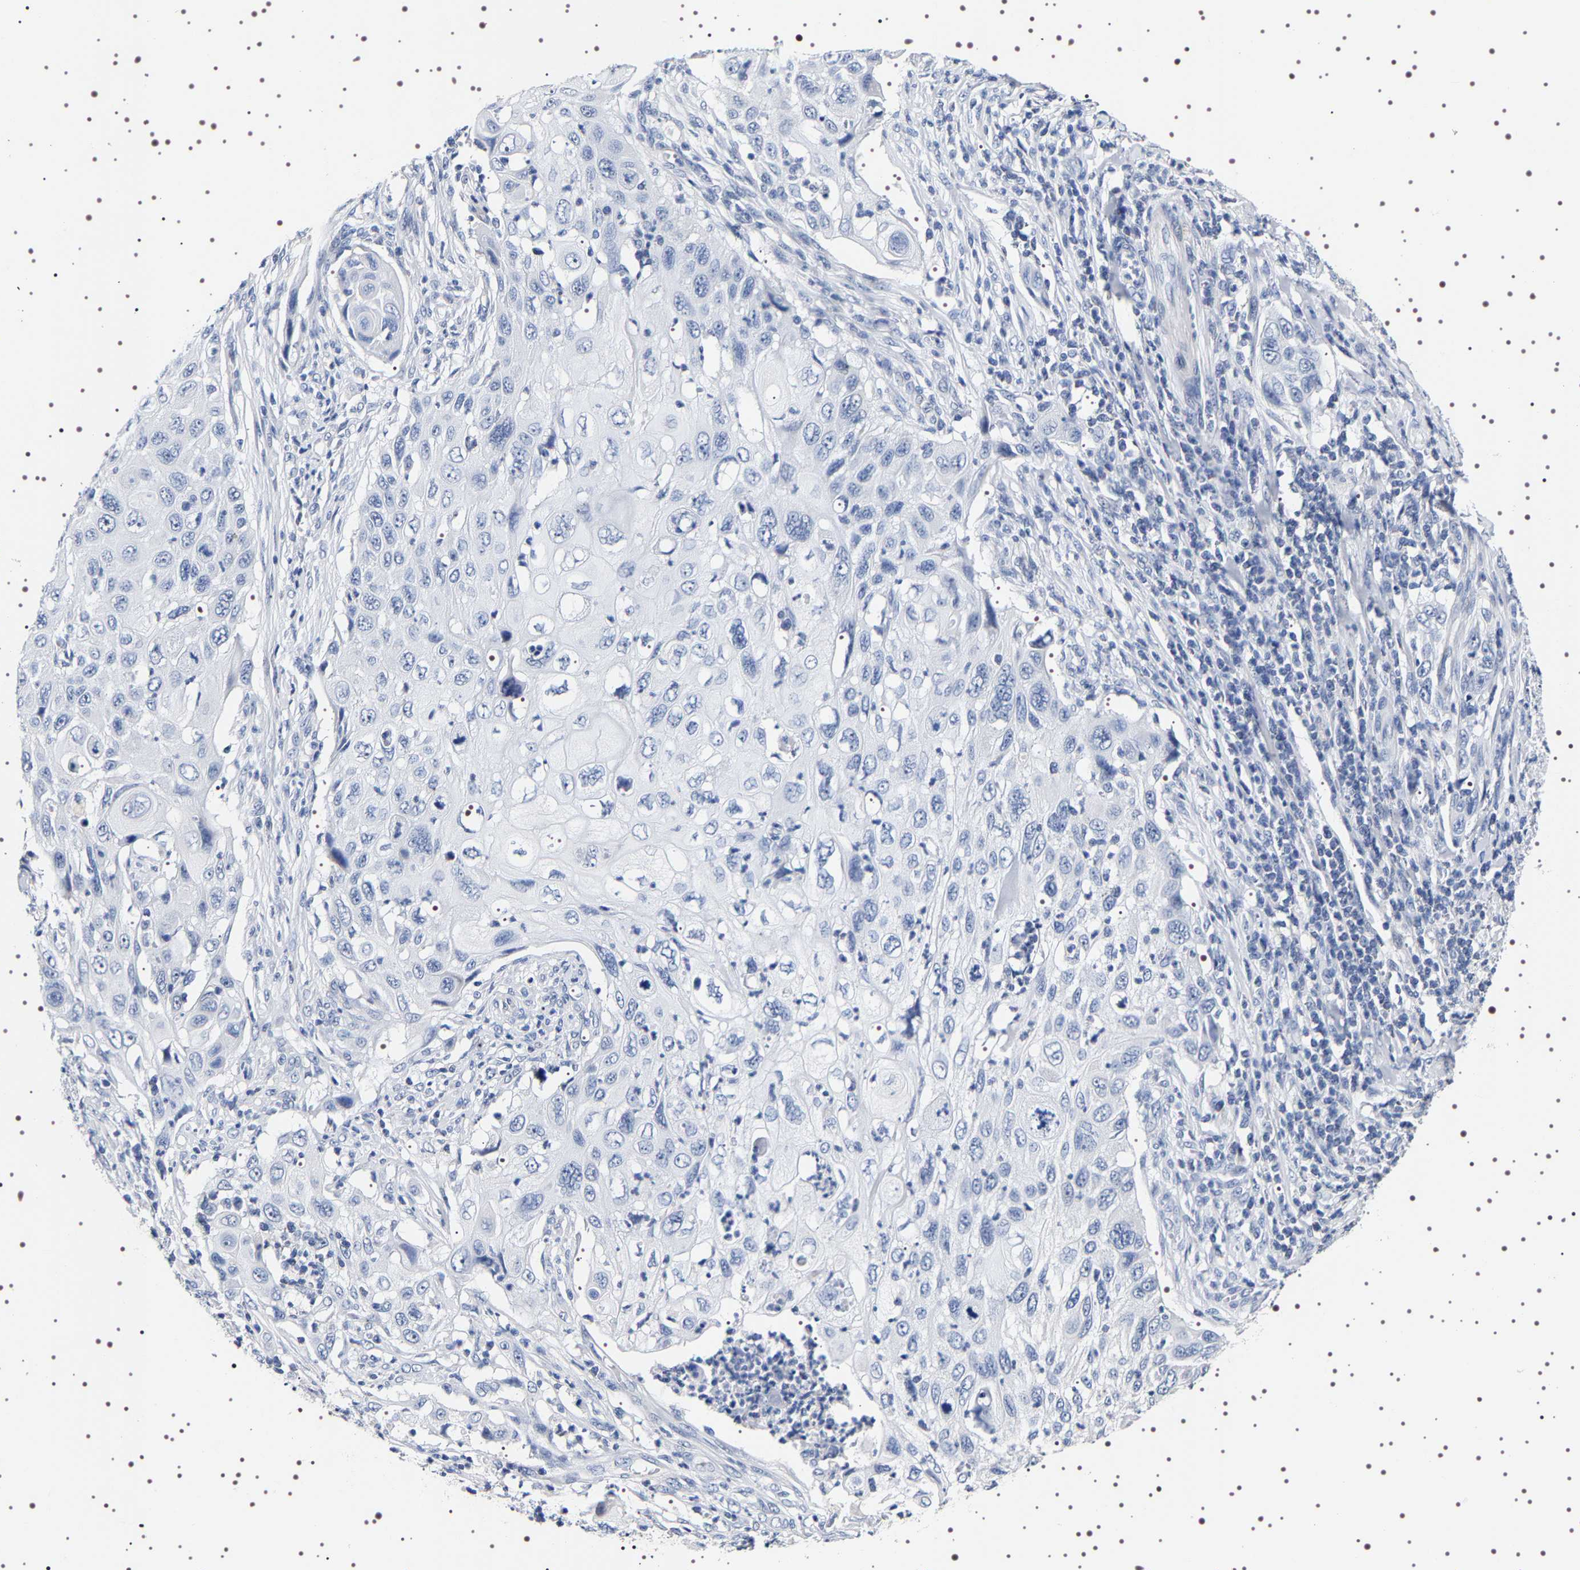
{"staining": {"intensity": "negative", "quantity": "none", "location": "none"}, "tissue": "cervical cancer", "cell_type": "Tumor cells", "image_type": "cancer", "snomed": [{"axis": "morphology", "description": "Squamous cell carcinoma, NOS"}, {"axis": "topography", "description": "Cervix"}], "caption": "Tumor cells are negative for brown protein staining in squamous cell carcinoma (cervical). The staining was performed using DAB (3,3'-diaminobenzidine) to visualize the protein expression in brown, while the nuclei were stained in blue with hematoxylin (Magnification: 20x).", "gene": "UBQLN3", "patient": {"sex": "female", "age": 70}}